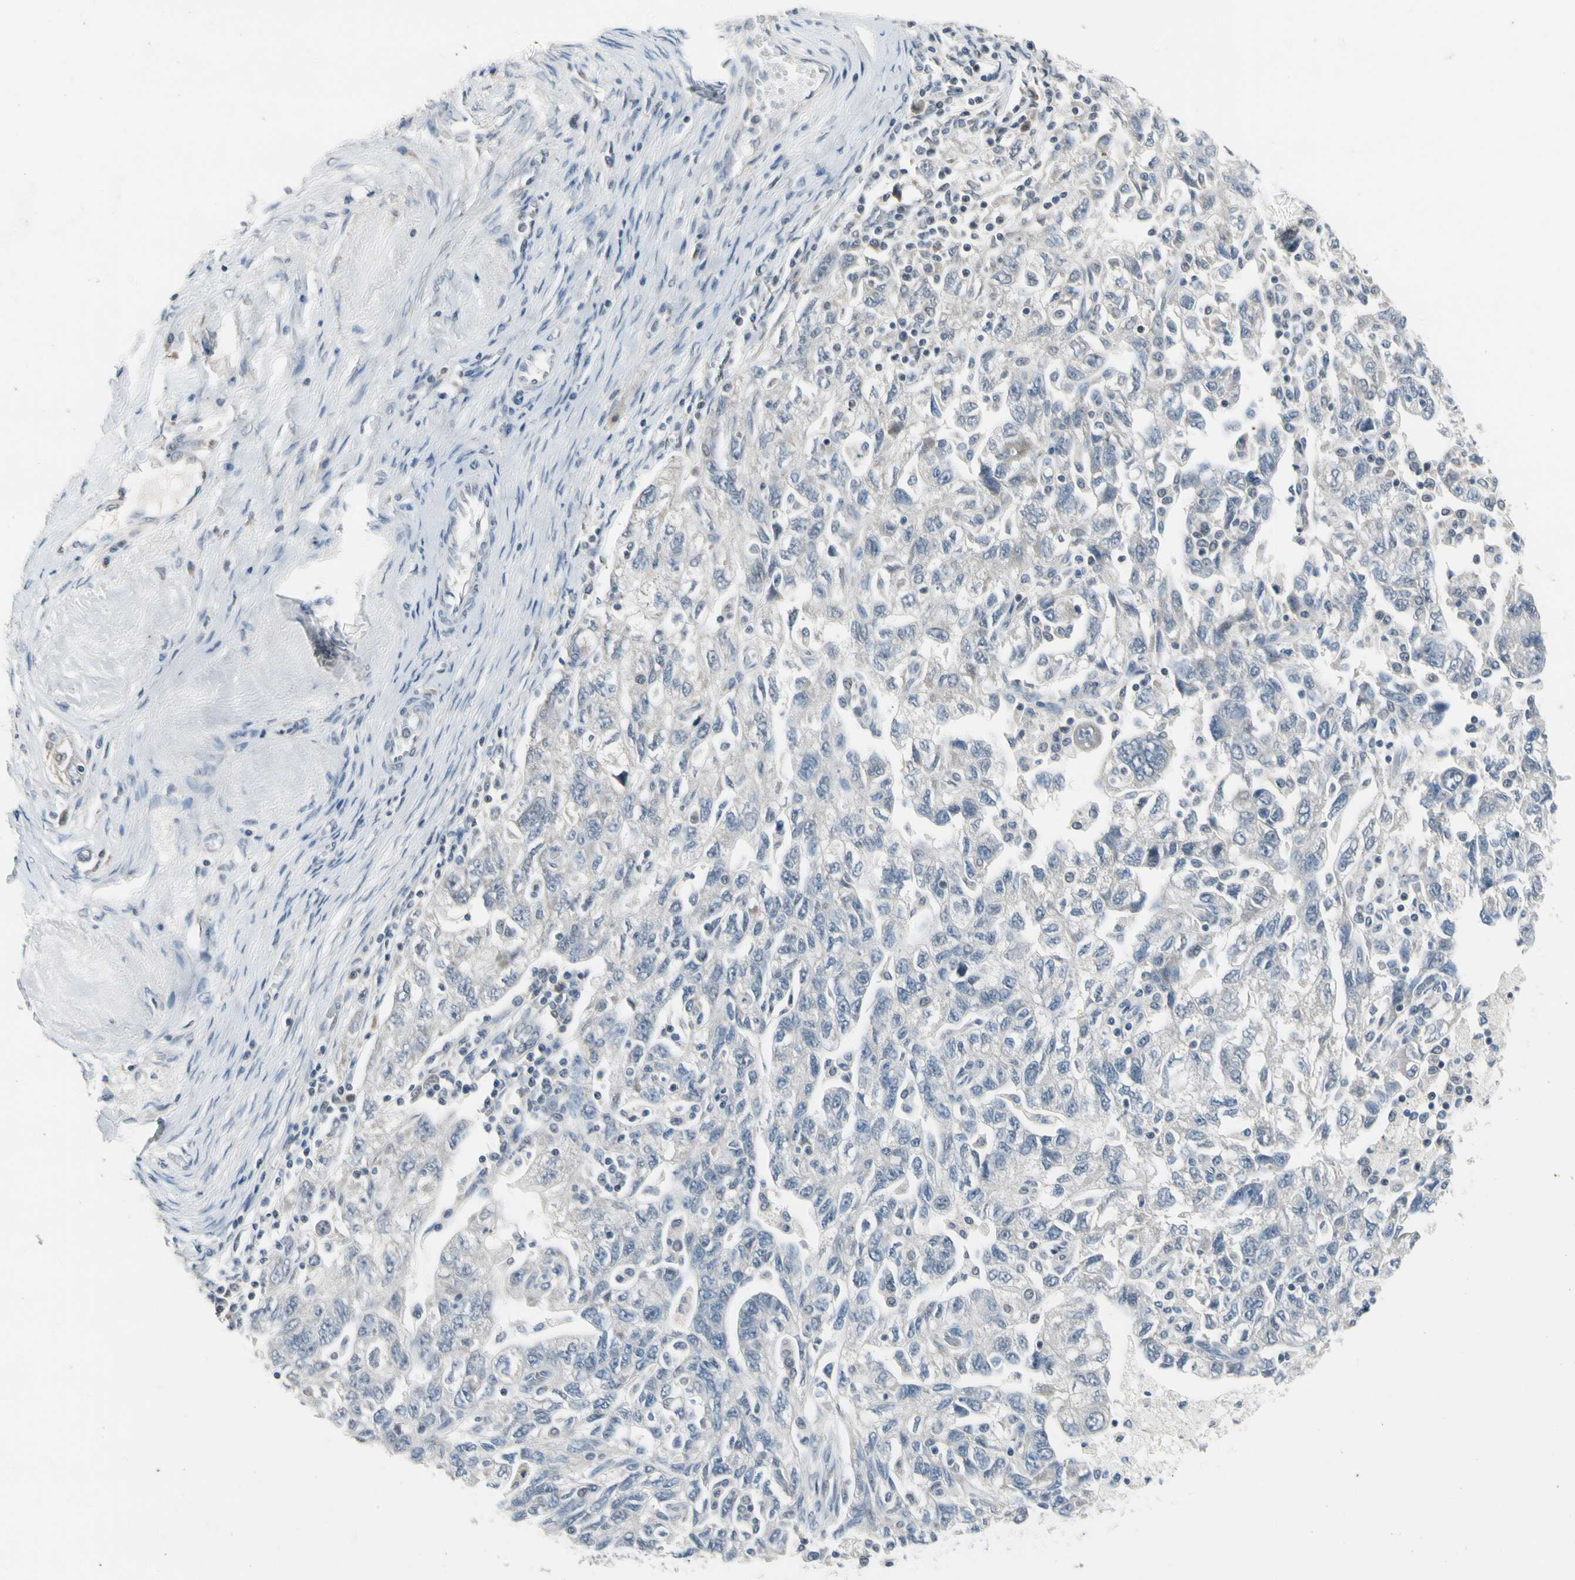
{"staining": {"intensity": "negative", "quantity": "none", "location": "none"}, "tissue": "ovarian cancer", "cell_type": "Tumor cells", "image_type": "cancer", "snomed": [{"axis": "morphology", "description": "Carcinoma, NOS"}, {"axis": "morphology", "description": "Cystadenocarcinoma, serous, NOS"}, {"axis": "topography", "description": "Ovary"}], "caption": "Tumor cells show no significant protein staining in ovarian carcinoma.", "gene": "SV2A", "patient": {"sex": "female", "age": 69}}